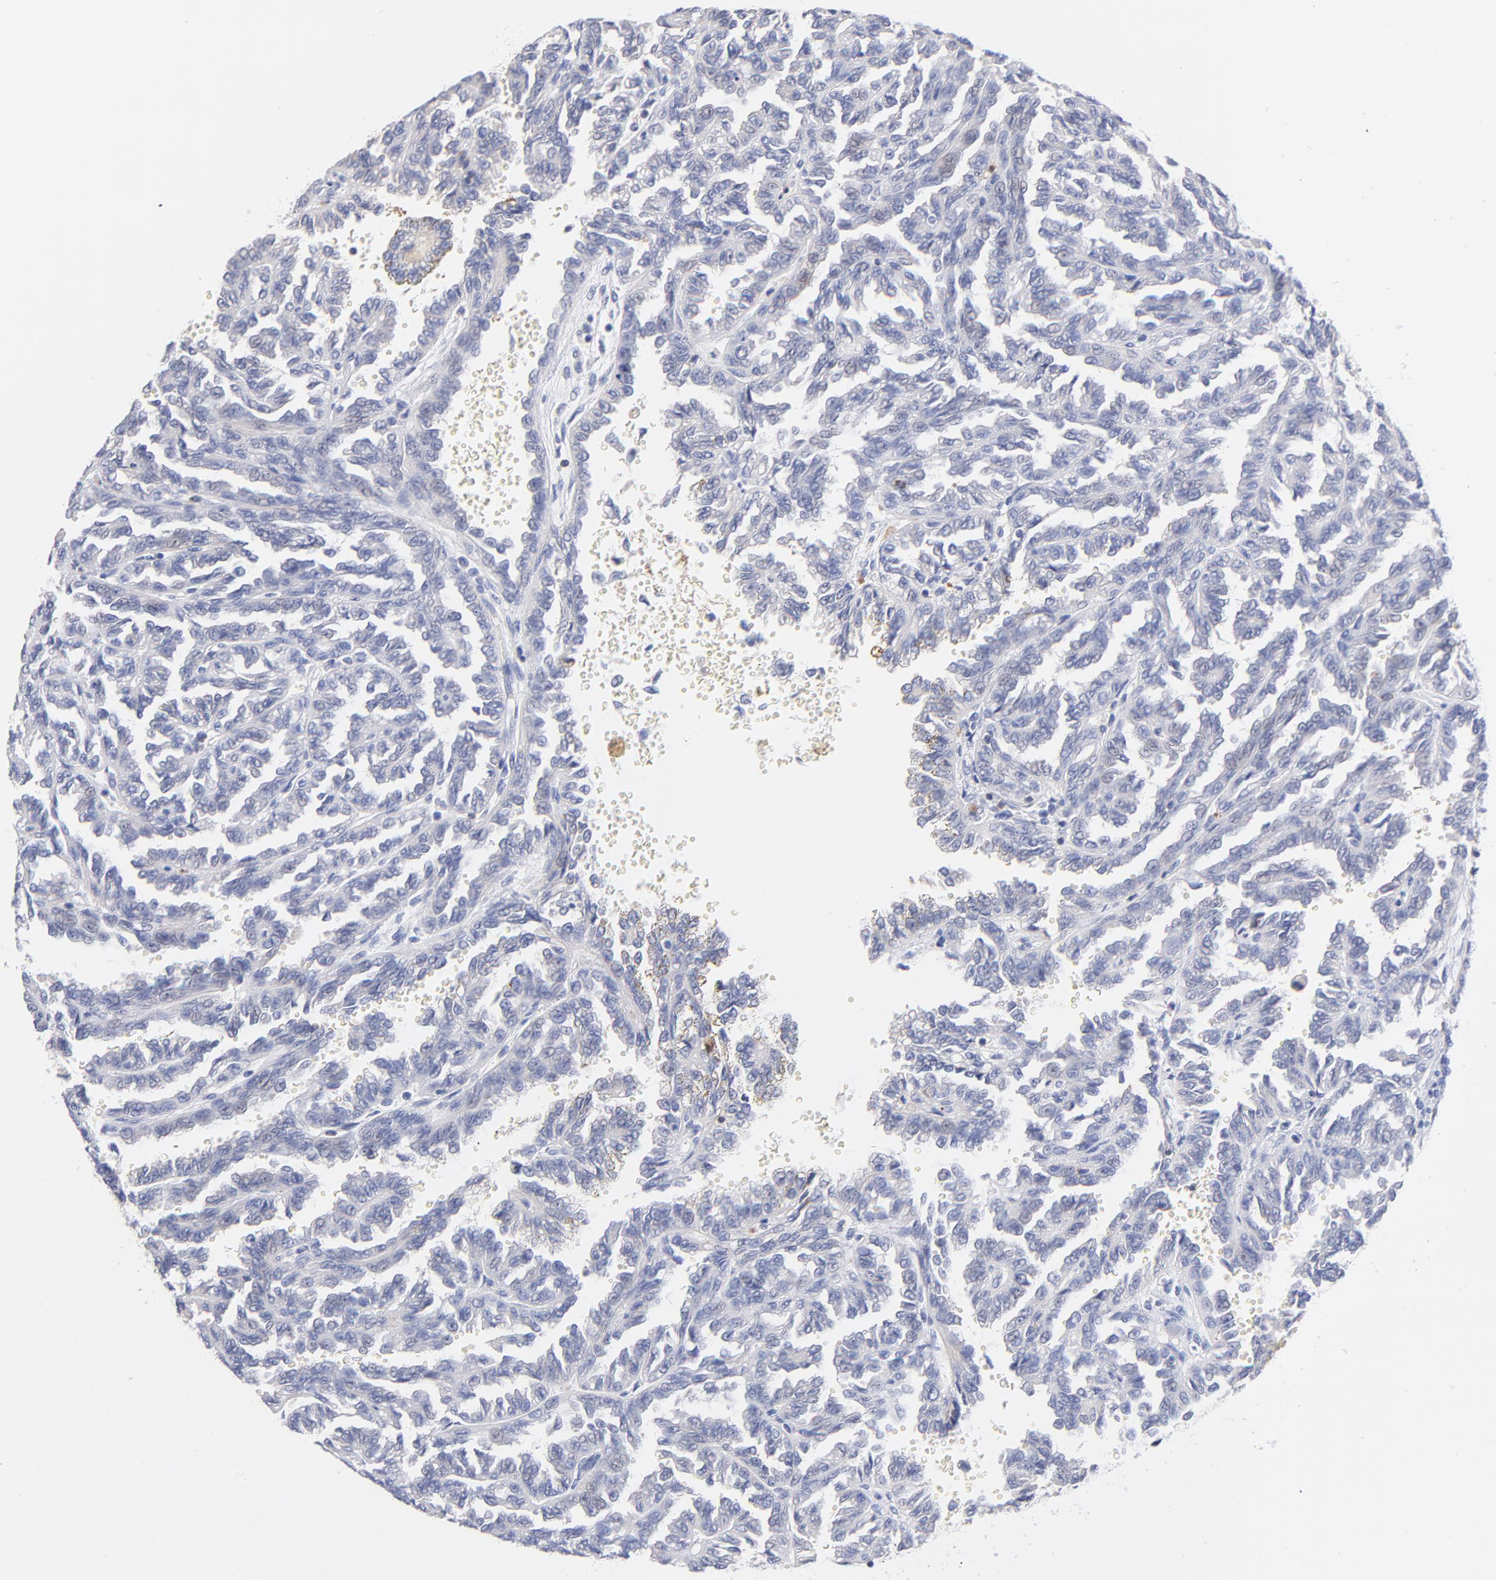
{"staining": {"intensity": "negative", "quantity": "none", "location": "none"}, "tissue": "renal cancer", "cell_type": "Tumor cells", "image_type": "cancer", "snomed": [{"axis": "morphology", "description": "Inflammation, NOS"}, {"axis": "morphology", "description": "Adenocarcinoma, NOS"}, {"axis": "topography", "description": "Kidney"}], "caption": "Tumor cells are negative for brown protein staining in renal adenocarcinoma.", "gene": "KREMEN2", "patient": {"sex": "male", "age": 68}}